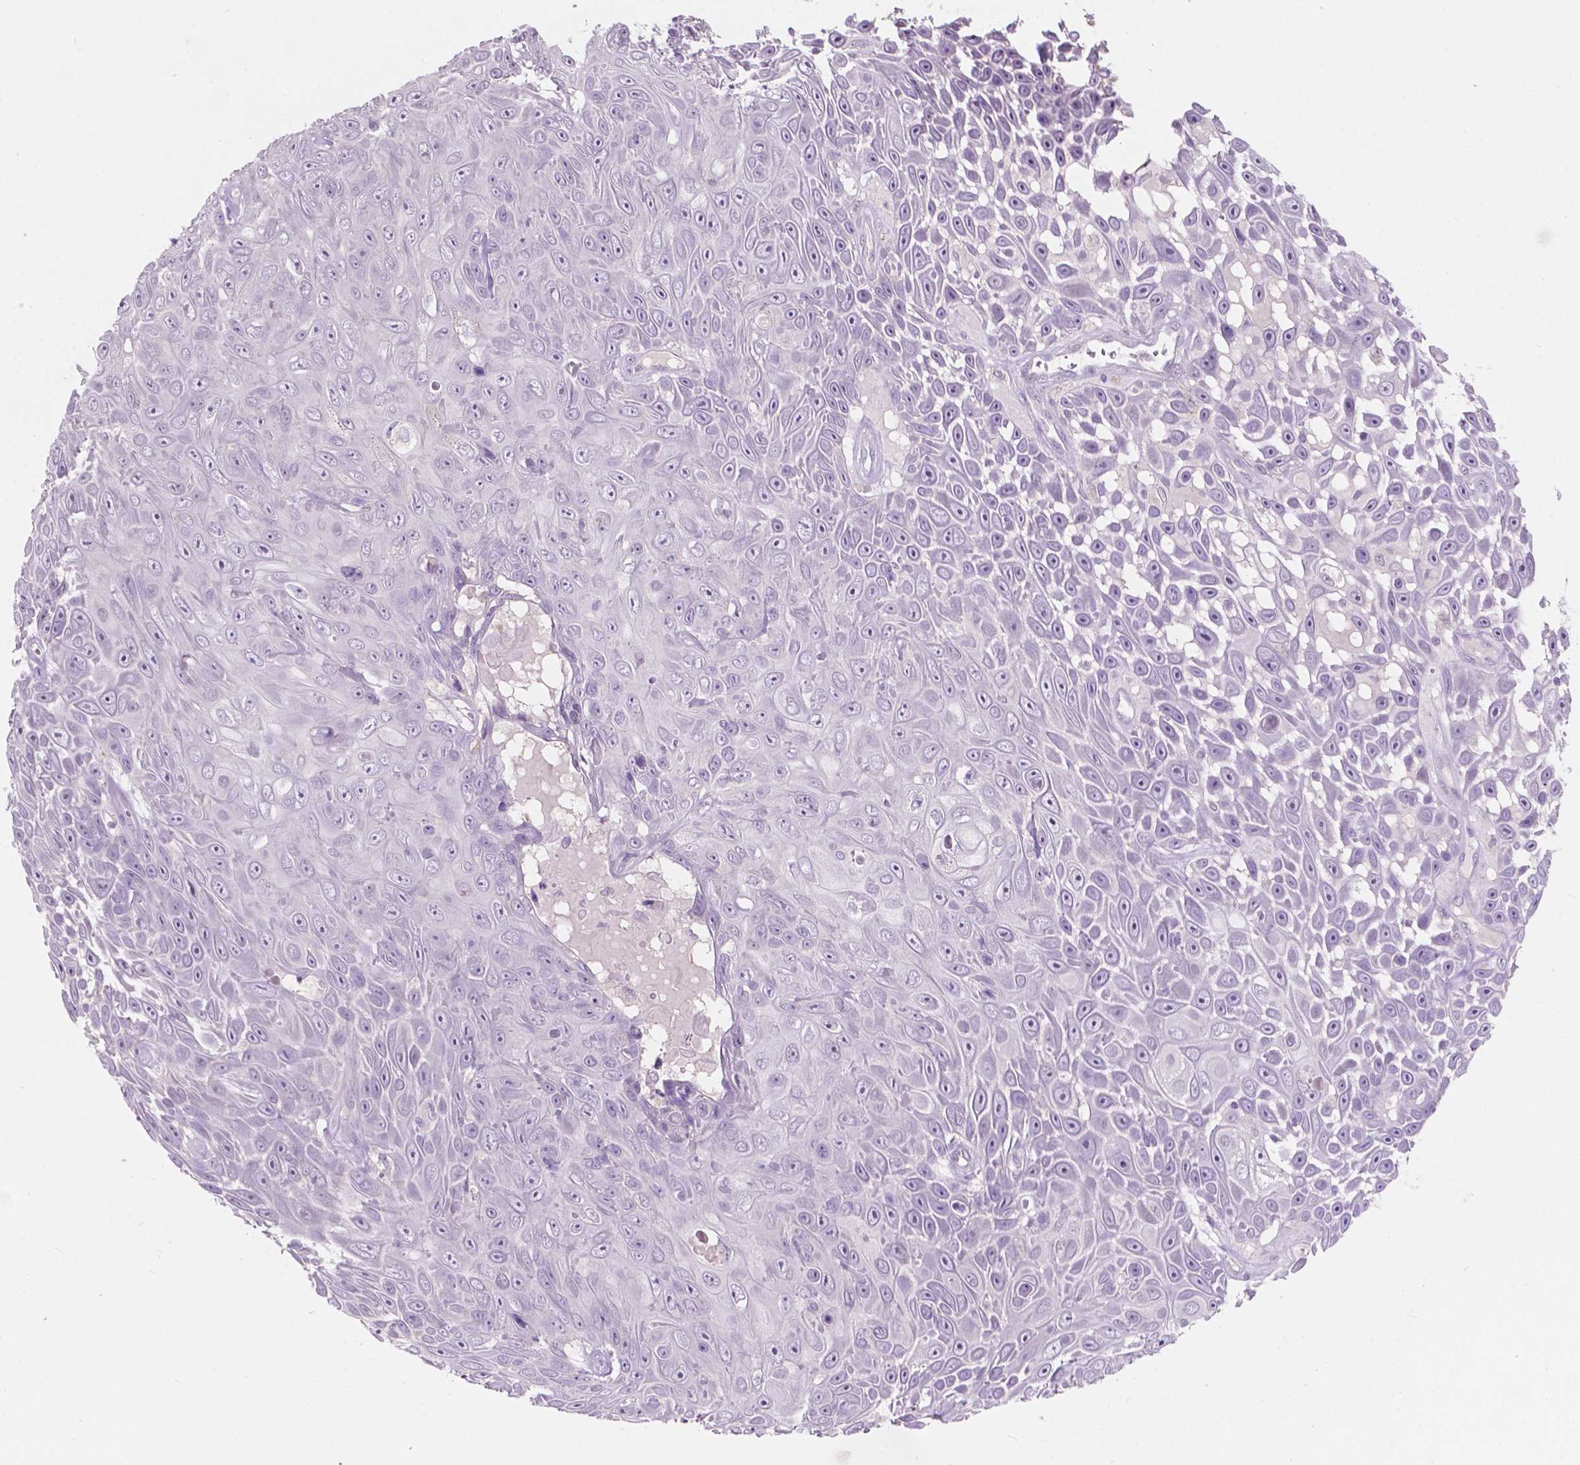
{"staining": {"intensity": "negative", "quantity": "none", "location": "none"}, "tissue": "skin cancer", "cell_type": "Tumor cells", "image_type": "cancer", "snomed": [{"axis": "morphology", "description": "Squamous cell carcinoma, NOS"}, {"axis": "topography", "description": "Skin"}], "caption": "This is an IHC image of squamous cell carcinoma (skin). There is no staining in tumor cells.", "gene": "TM6SF2", "patient": {"sex": "male", "age": 82}}